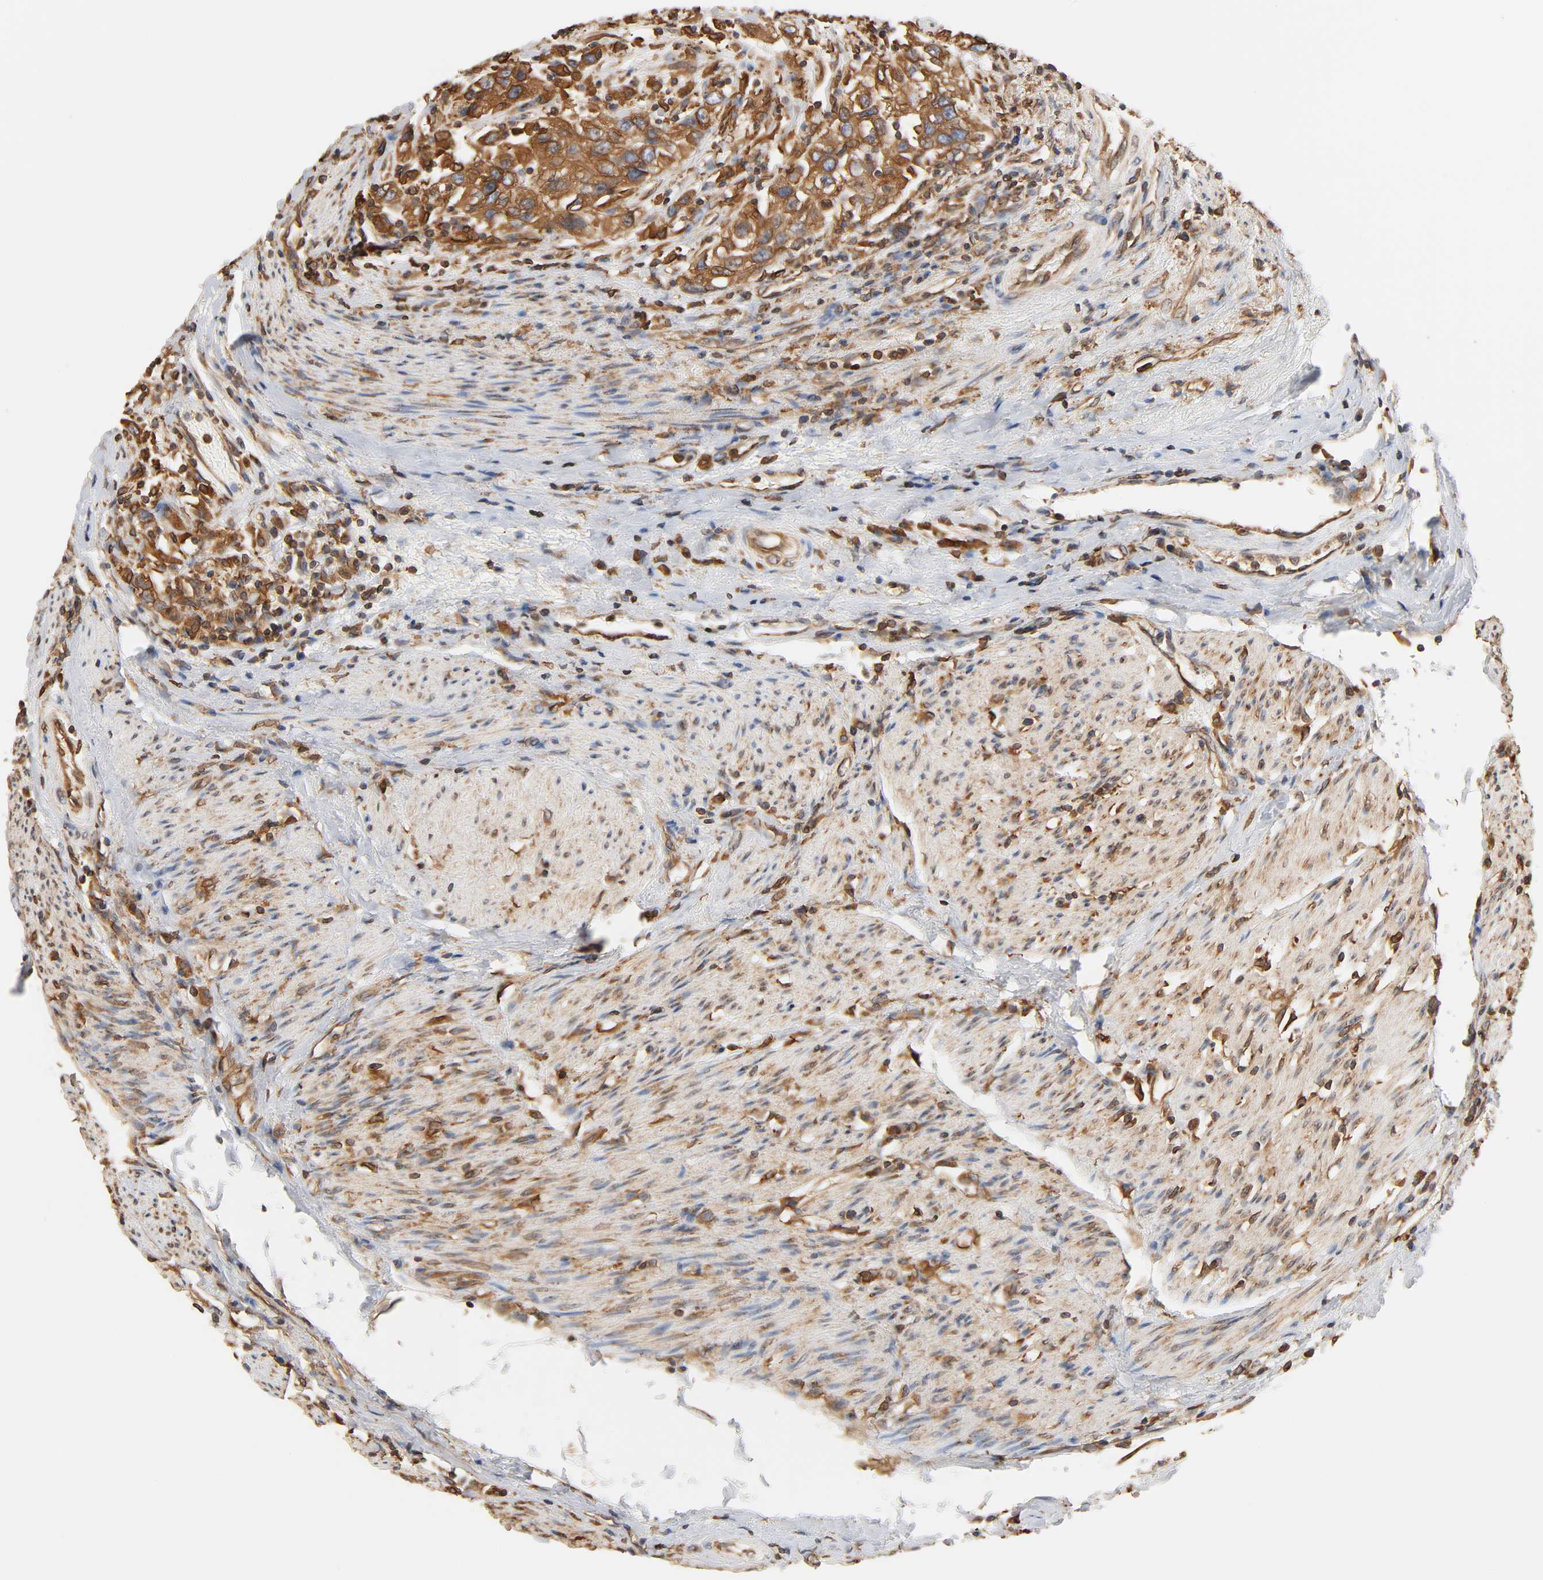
{"staining": {"intensity": "moderate", "quantity": ">75%", "location": "cytoplasmic/membranous"}, "tissue": "urothelial cancer", "cell_type": "Tumor cells", "image_type": "cancer", "snomed": [{"axis": "morphology", "description": "Urothelial carcinoma, High grade"}, {"axis": "topography", "description": "Urinary bladder"}], "caption": "Protein staining demonstrates moderate cytoplasmic/membranous staining in about >75% of tumor cells in high-grade urothelial carcinoma.", "gene": "BCAP31", "patient": {"sex": "female", "age": 80}}